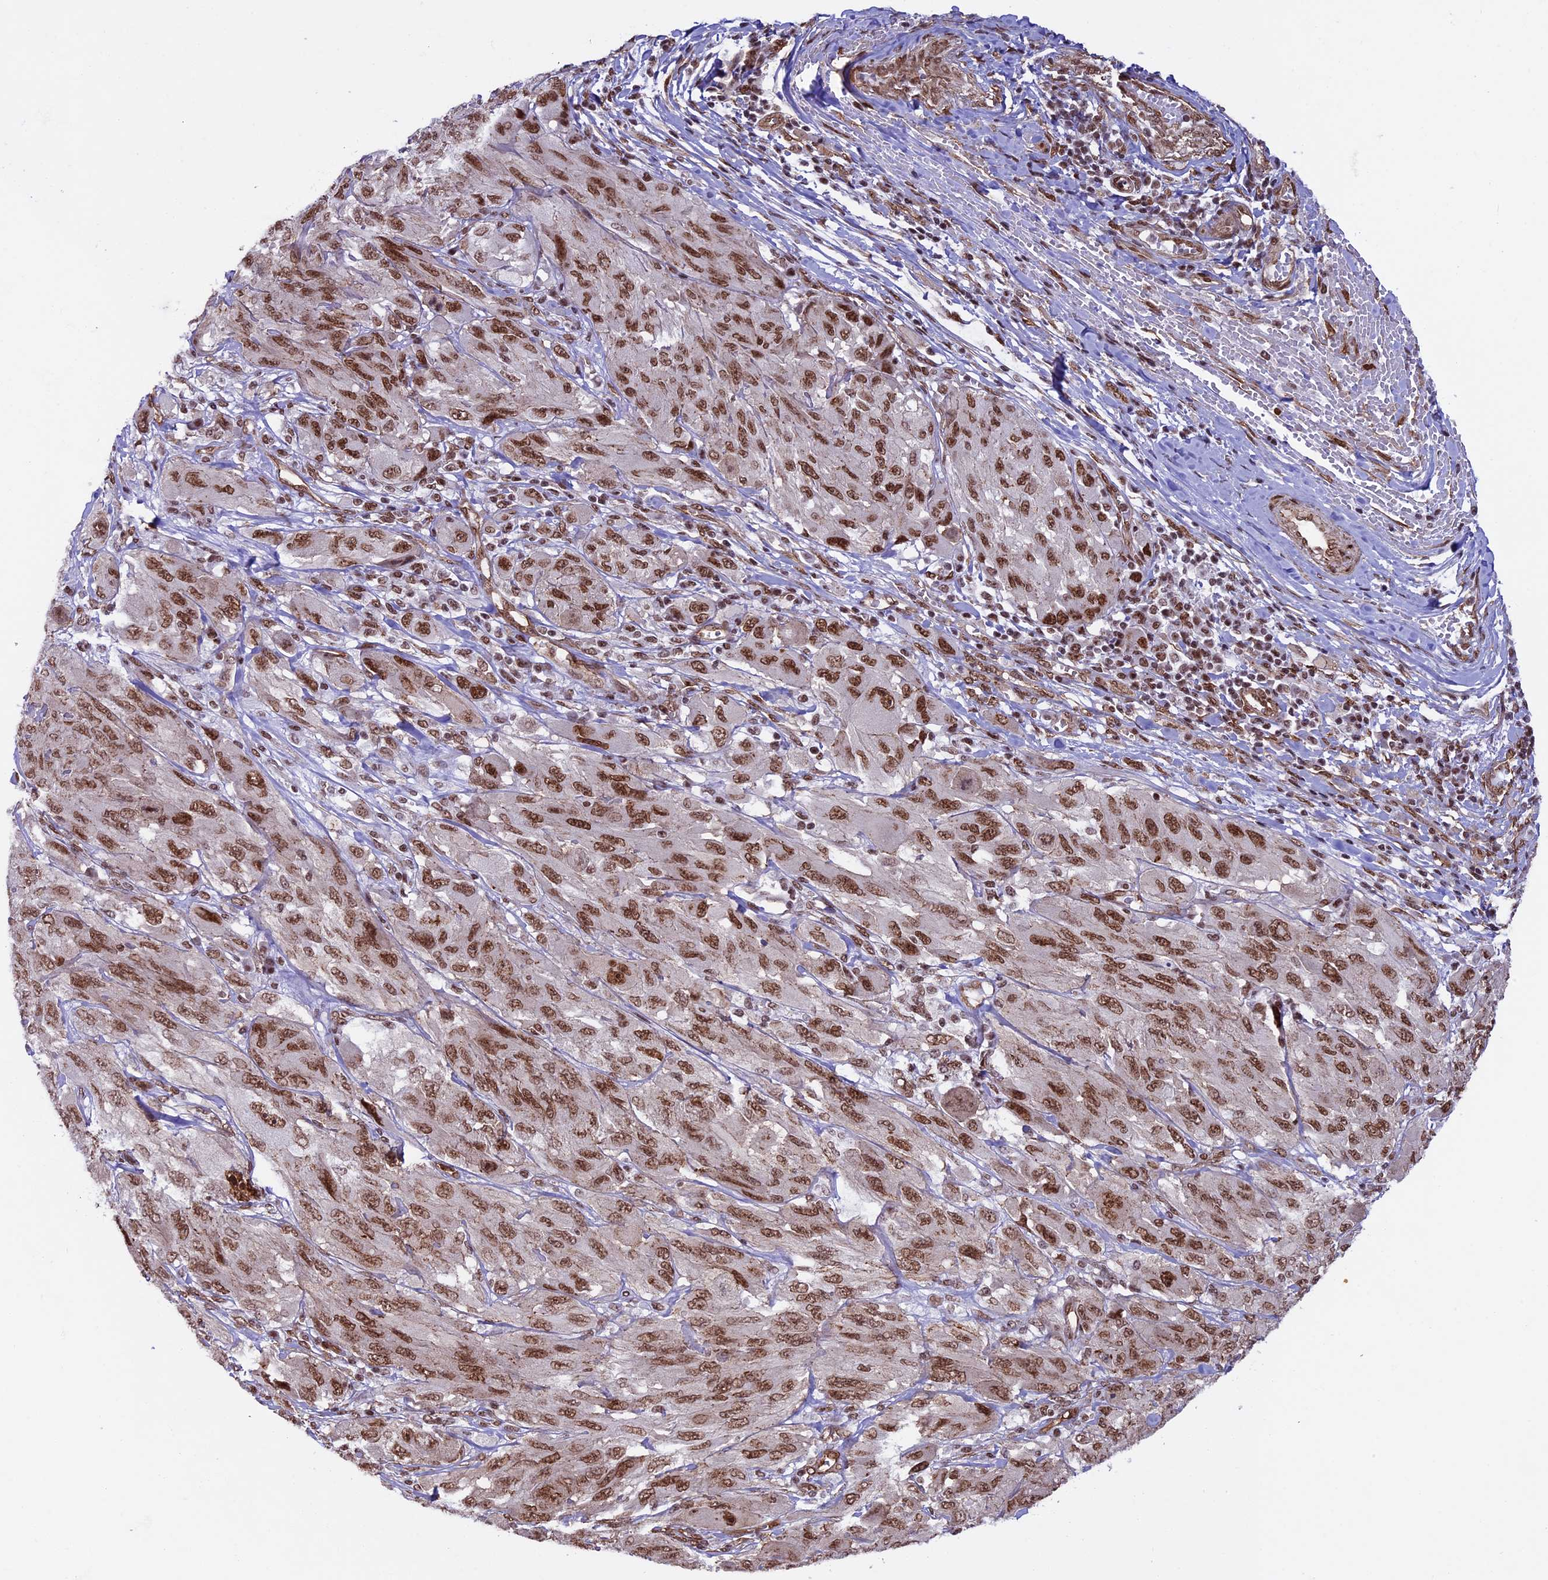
{"staining": {"intensity": "strong", "quantity": ">75%", "location": "nuclear"}, "tissue": "melanoma", "cell_type": "Tumor cells", "image_type": "cancer", "snomed": [{"axis": "morphology", "description": "Malignant melanoma, NOS"}, {"axis": "topography", "description": "Skin"}], "caption": "Malignant melanoma was stained to show a protein in brown. There is high levels of strong nuclear staining in about >75% of tumor cells. (DAB IHC with brightfield microscopy, high magnification).", "gene": "MPHOSPH8", "patient": {"sex": "female", "age": 91}}